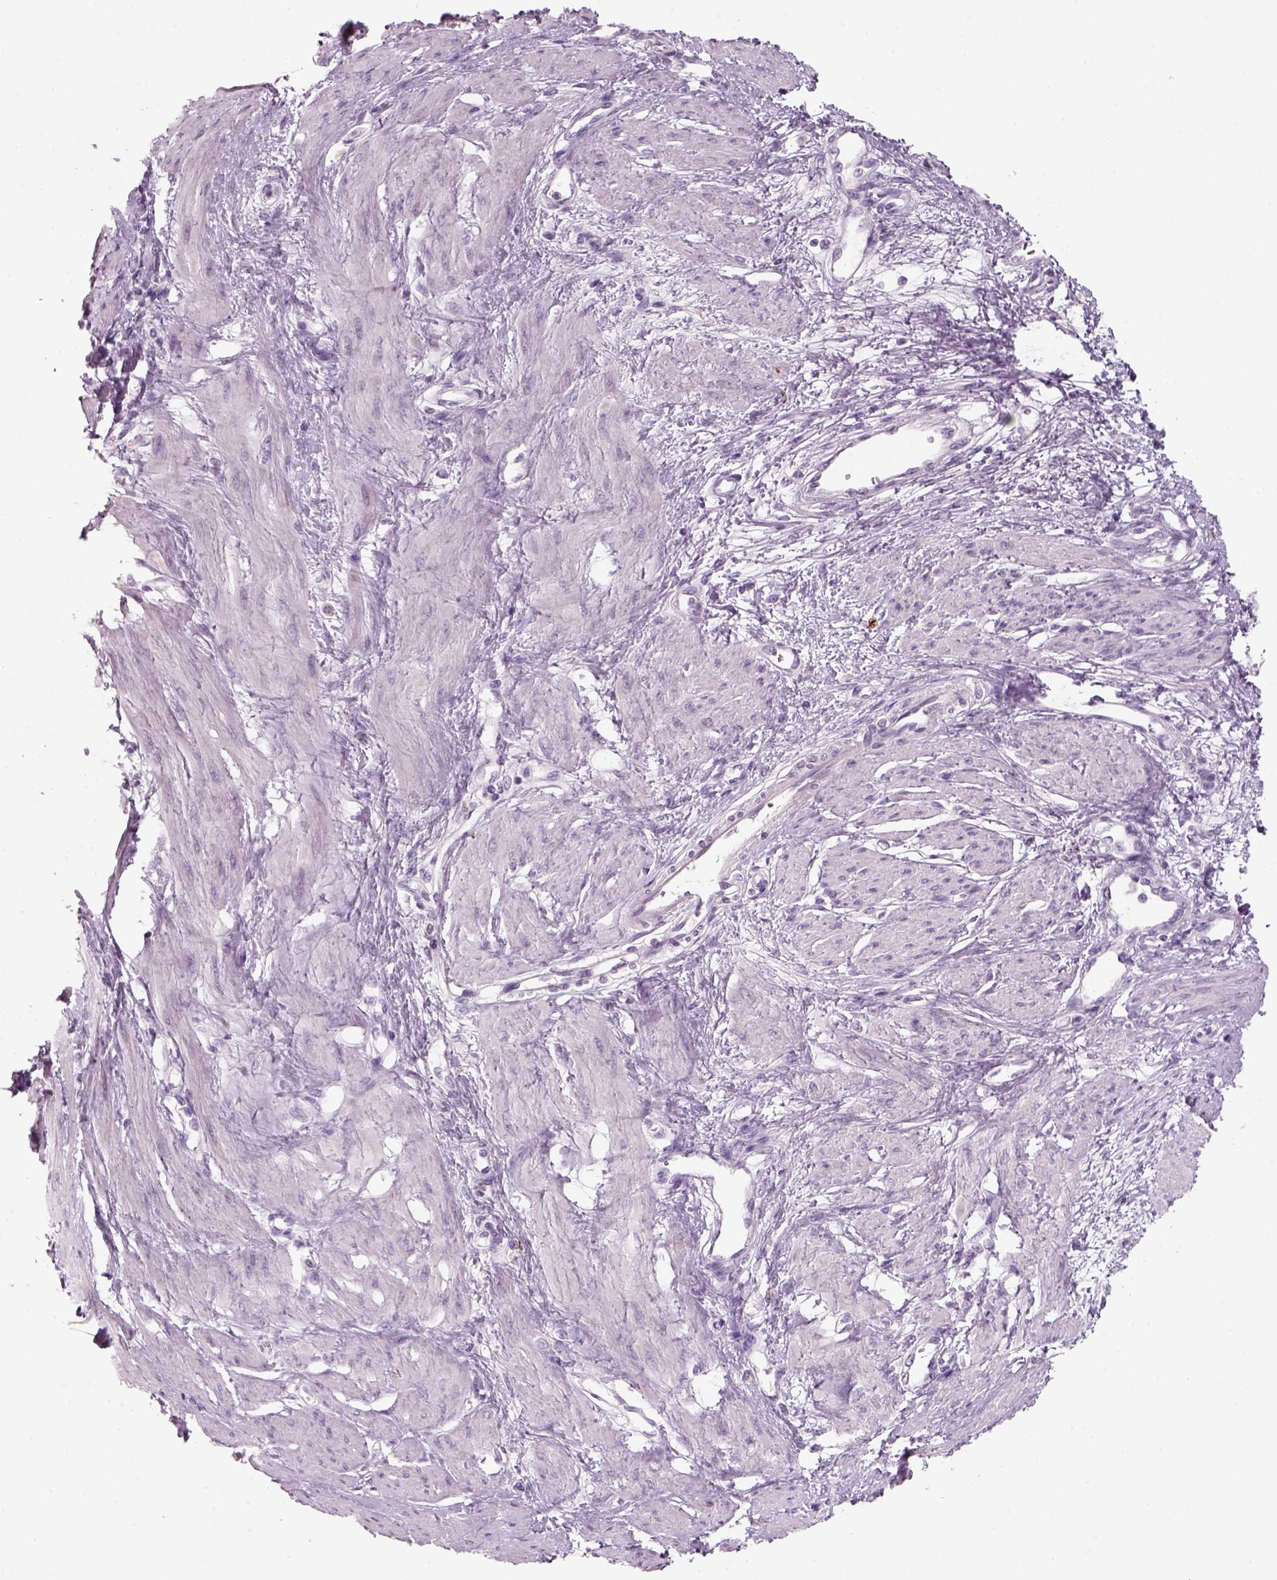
{"staining": {"intensity": "negative", "quantity": "none", "location": "none"}, "tissue": "smooth muscle", "cell_type": "Smooth muscle cells", "image_type": "normal", "snomed": [{"axis": "morphology", "description": "Normal tissue, NOS"}, {"axis": "topography", "description": "Smooth muscle"}, {"axis": "topography", "description": "Uterus"}], "caption": "This photomicrograph is of normal smooth muscle stained with IHC to label a protein in brown with the nuclei are counter-stained blue. There is no expression in smooth muscle cells. (DAB immunohistochemistry, high magnification).", "gene": "SLC6A2", "patient": {"sex": "female", "age": 39}}